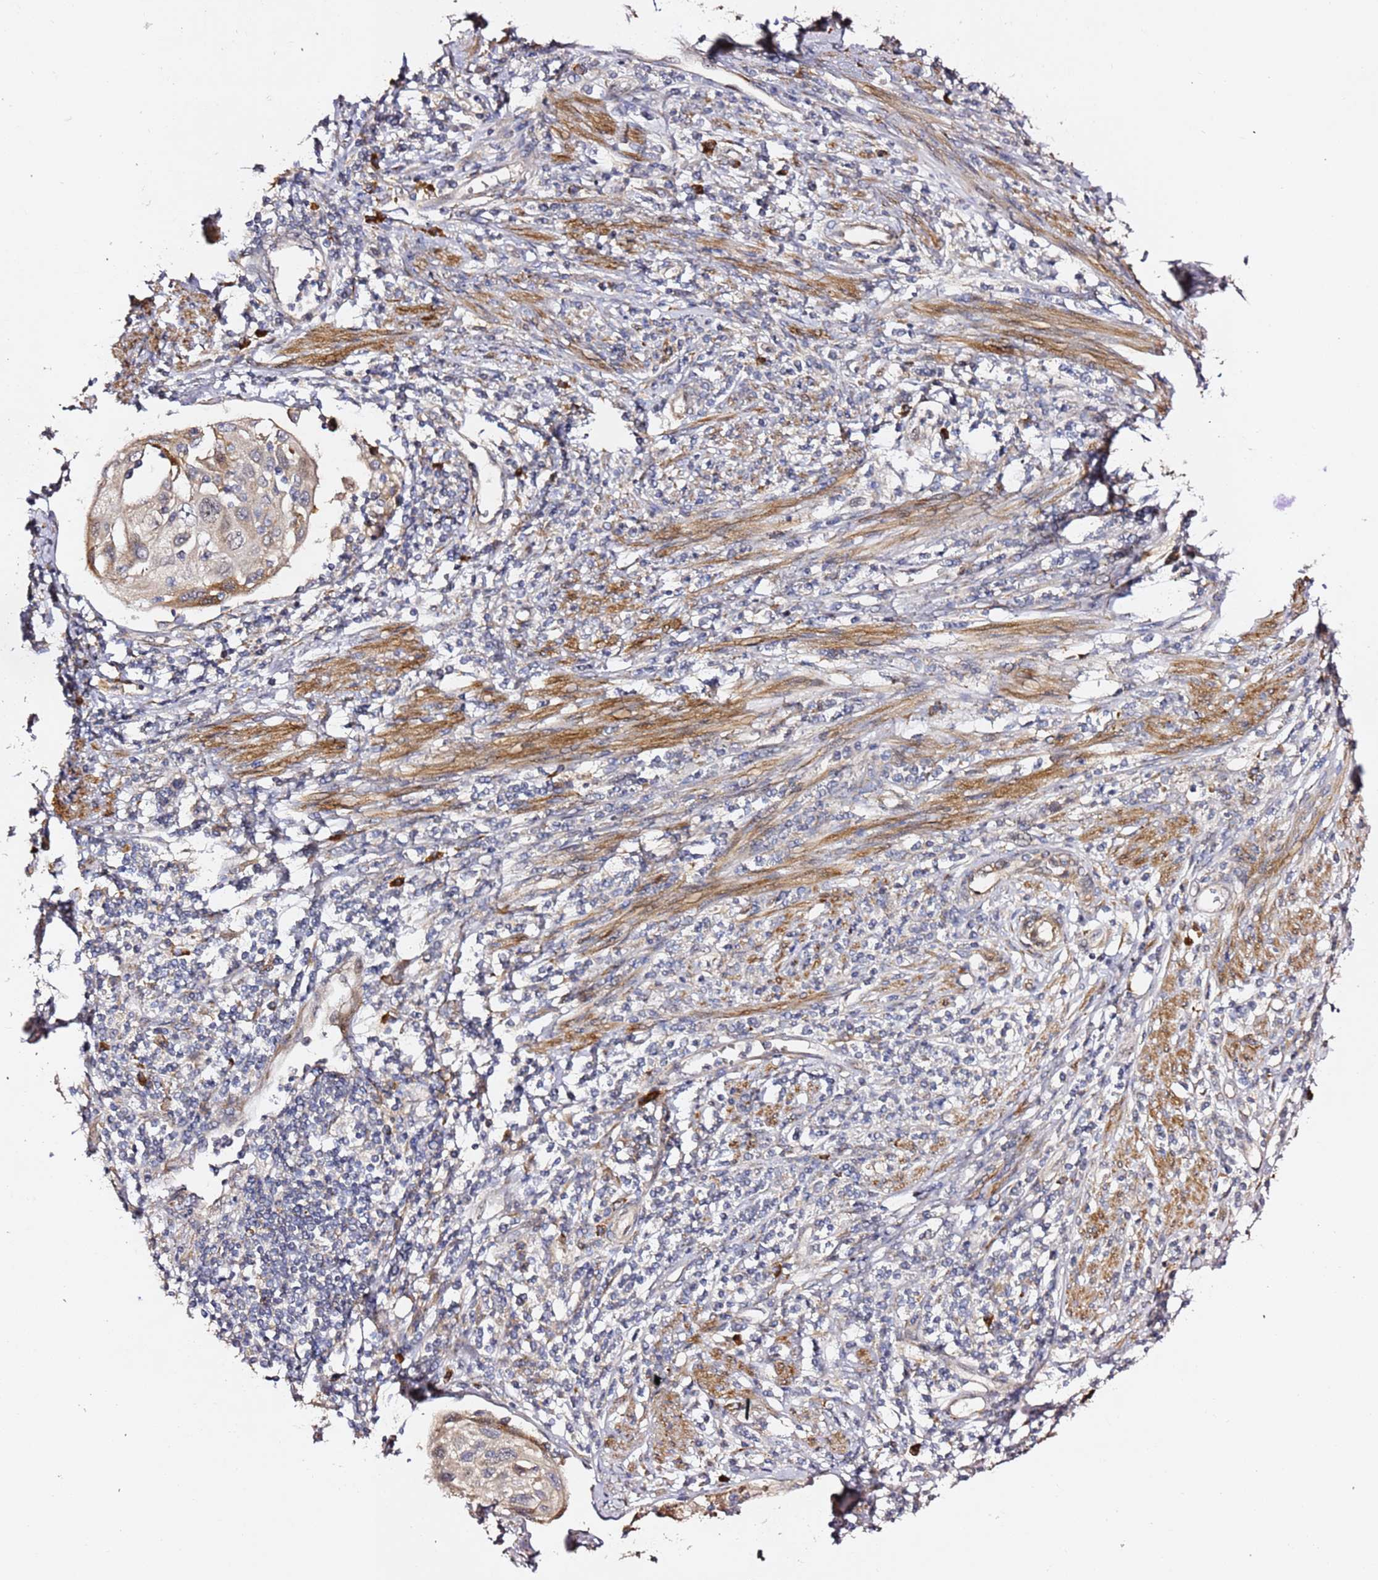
{"staining": {"intensity": "moderate", "quantity": "<25%", "location": "cytoplasmic/membranous"}, "tissue": "cervical cancer", "cell_type": "Tumor cells", "image_type": "cancer", "snomed": [{"axis": "morphology", "description": "Squamous cell carcinoma, NOS"}, {"axis": "topography", "description": "Cervix"}], "caption": "A brown stain labels moderate cytoplasmic/membranous positivity of a protein in squamous cell carcinoma (cervical) tumor cells. The staining was performed using DAB (3,3'-diaminobenzidine) to visualize the protein expression in brown, while the nuclei were stained in blue with hematoxylin (Magnification: 20x).", "gene": "HSD17B7", "patient": {"sex": "female", "age": 70}}